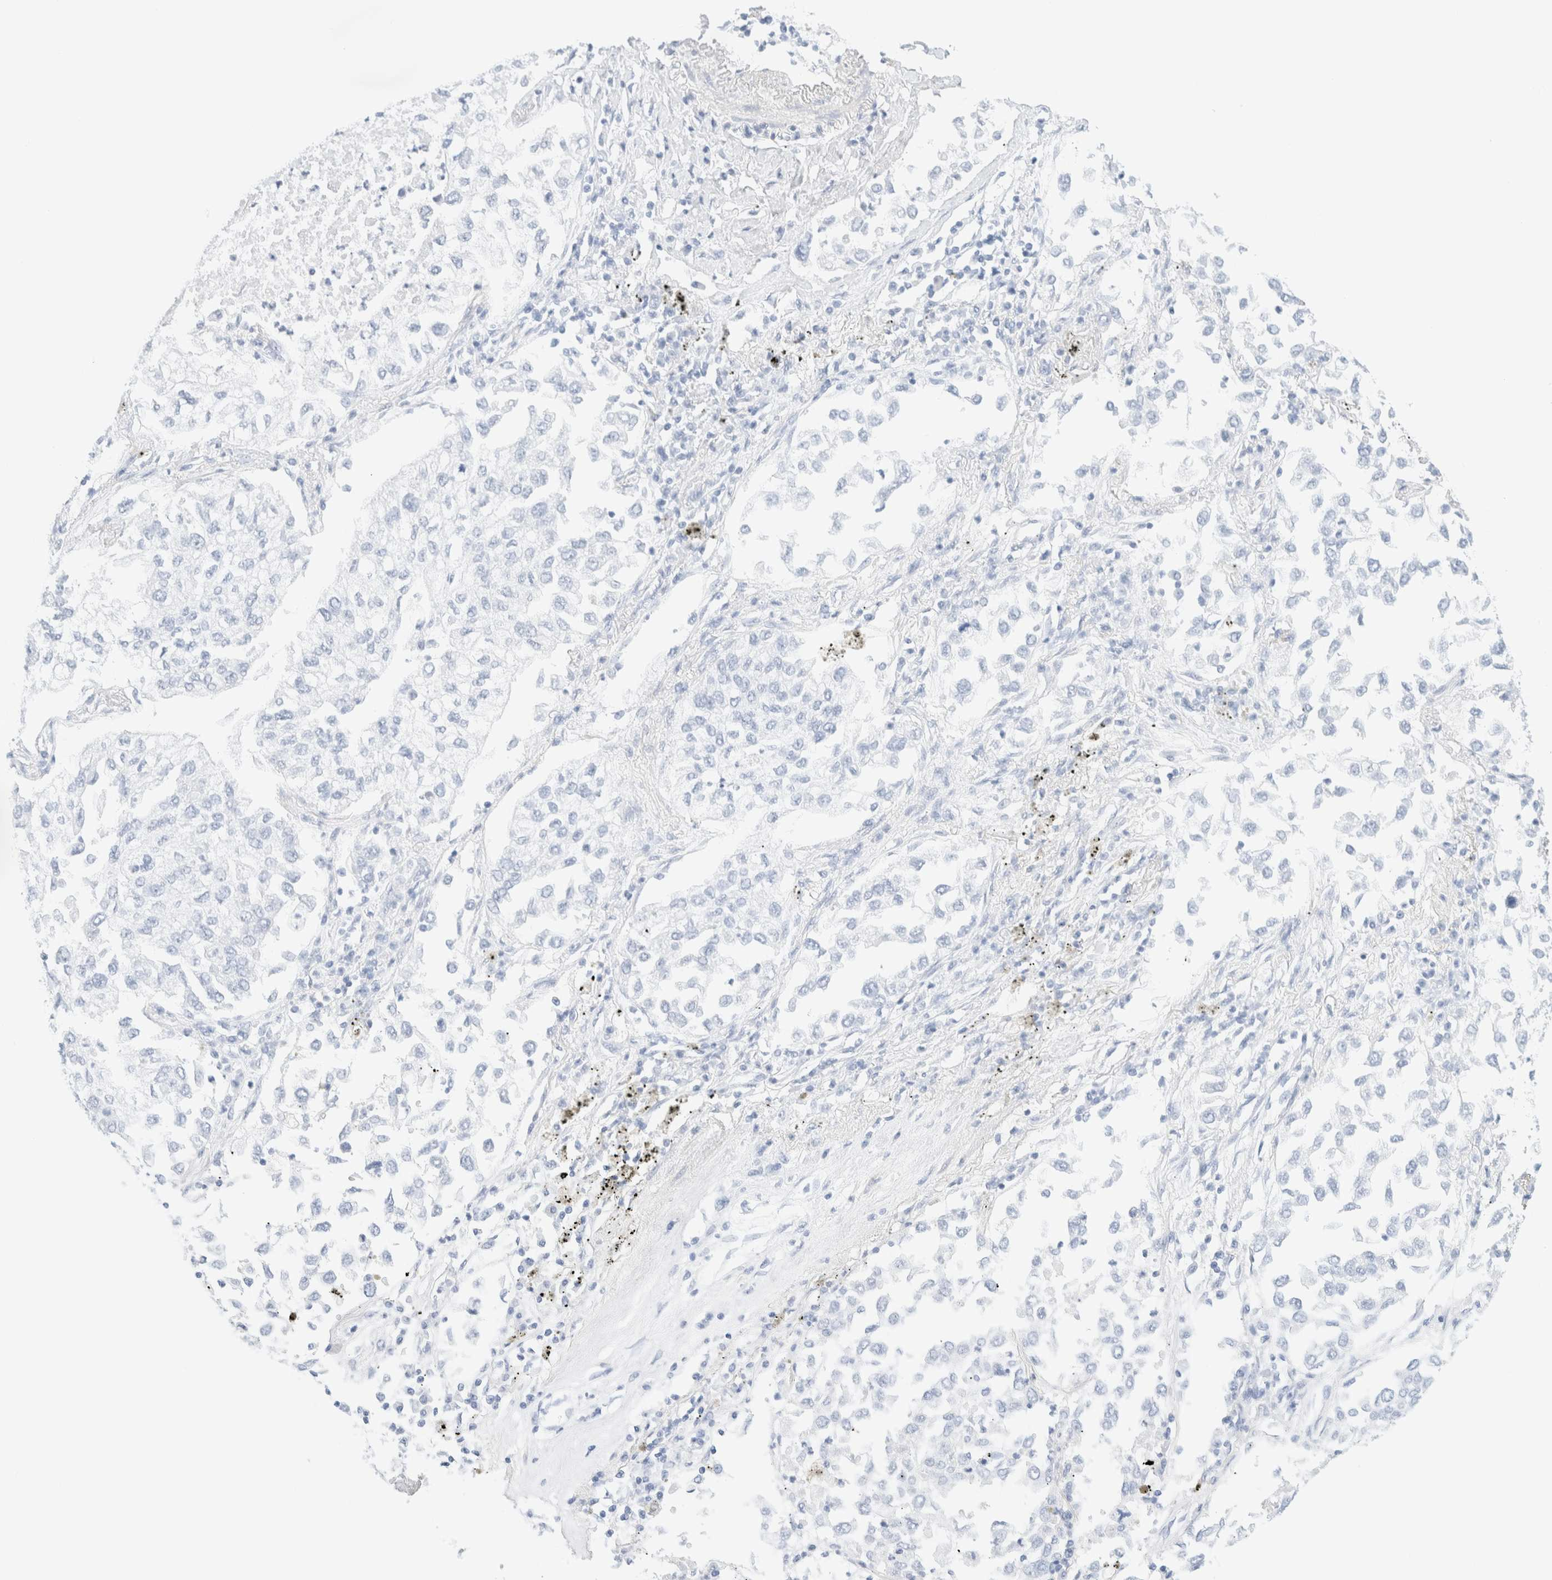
{"staining": {"intensity": "negative", "quantity": "none", "location": "none"}, "tissue": "lung cancer", "cell_type": "Tumor cells", "image_type": "cancer", "snomed": [{"axis": "morphology", "description": "Inflammation, NOS"}, {"axis": "morphology", "description": "Adenocarcinoma, NOS"}, {"axis": "topography", "description": "Lung"}], "caption": "A photomicrograph of human lung adenocarcinoma is negative for staining in tumor cells. (DAB immunohistochemistry with hematoxylin counter stain).", "gene": "DPYS", "patient": {"sex": "male", "age": 63}}